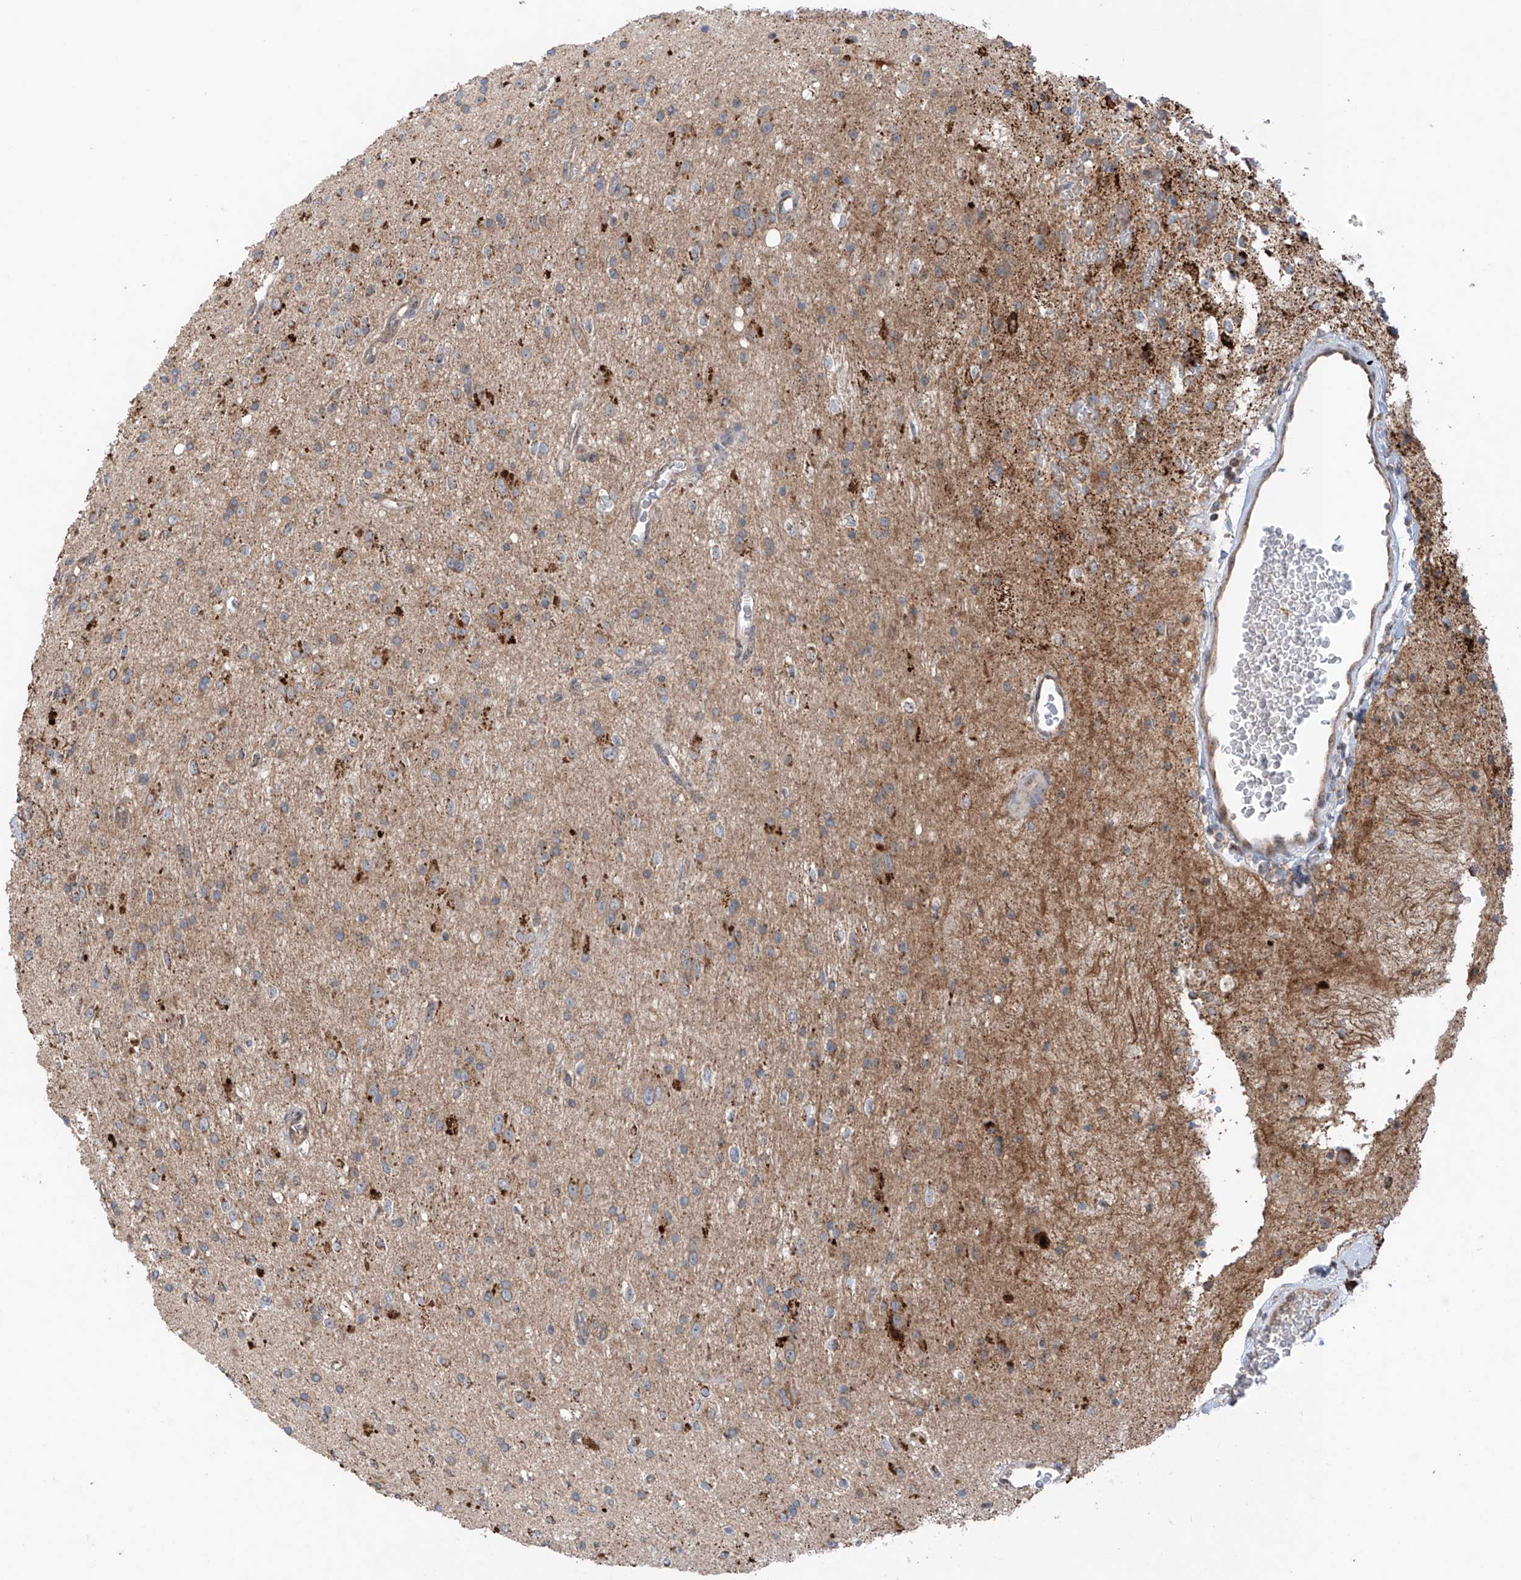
{"staining": {"intensity": "moderate", "quantity": "<25%", "location": "cytoplasmic/membranous"}, "tissue": "glioma", "cell_type": "Tumor cells", "image_type": "cancer", "snomed": [{"axis": "morphology", "description": "Glioma, malignant, High grade"}, {"axis": "topography", "description": "Brain"}], "caption": "Immunohistochemical staining of human malignant glioma (high-grade) shows low levels of moderate cytoplasmic/membranous protein expression in about <25% of tumor cells.", "gene": "SAMD3", "patient": {"sex": "male", "age": 34}}